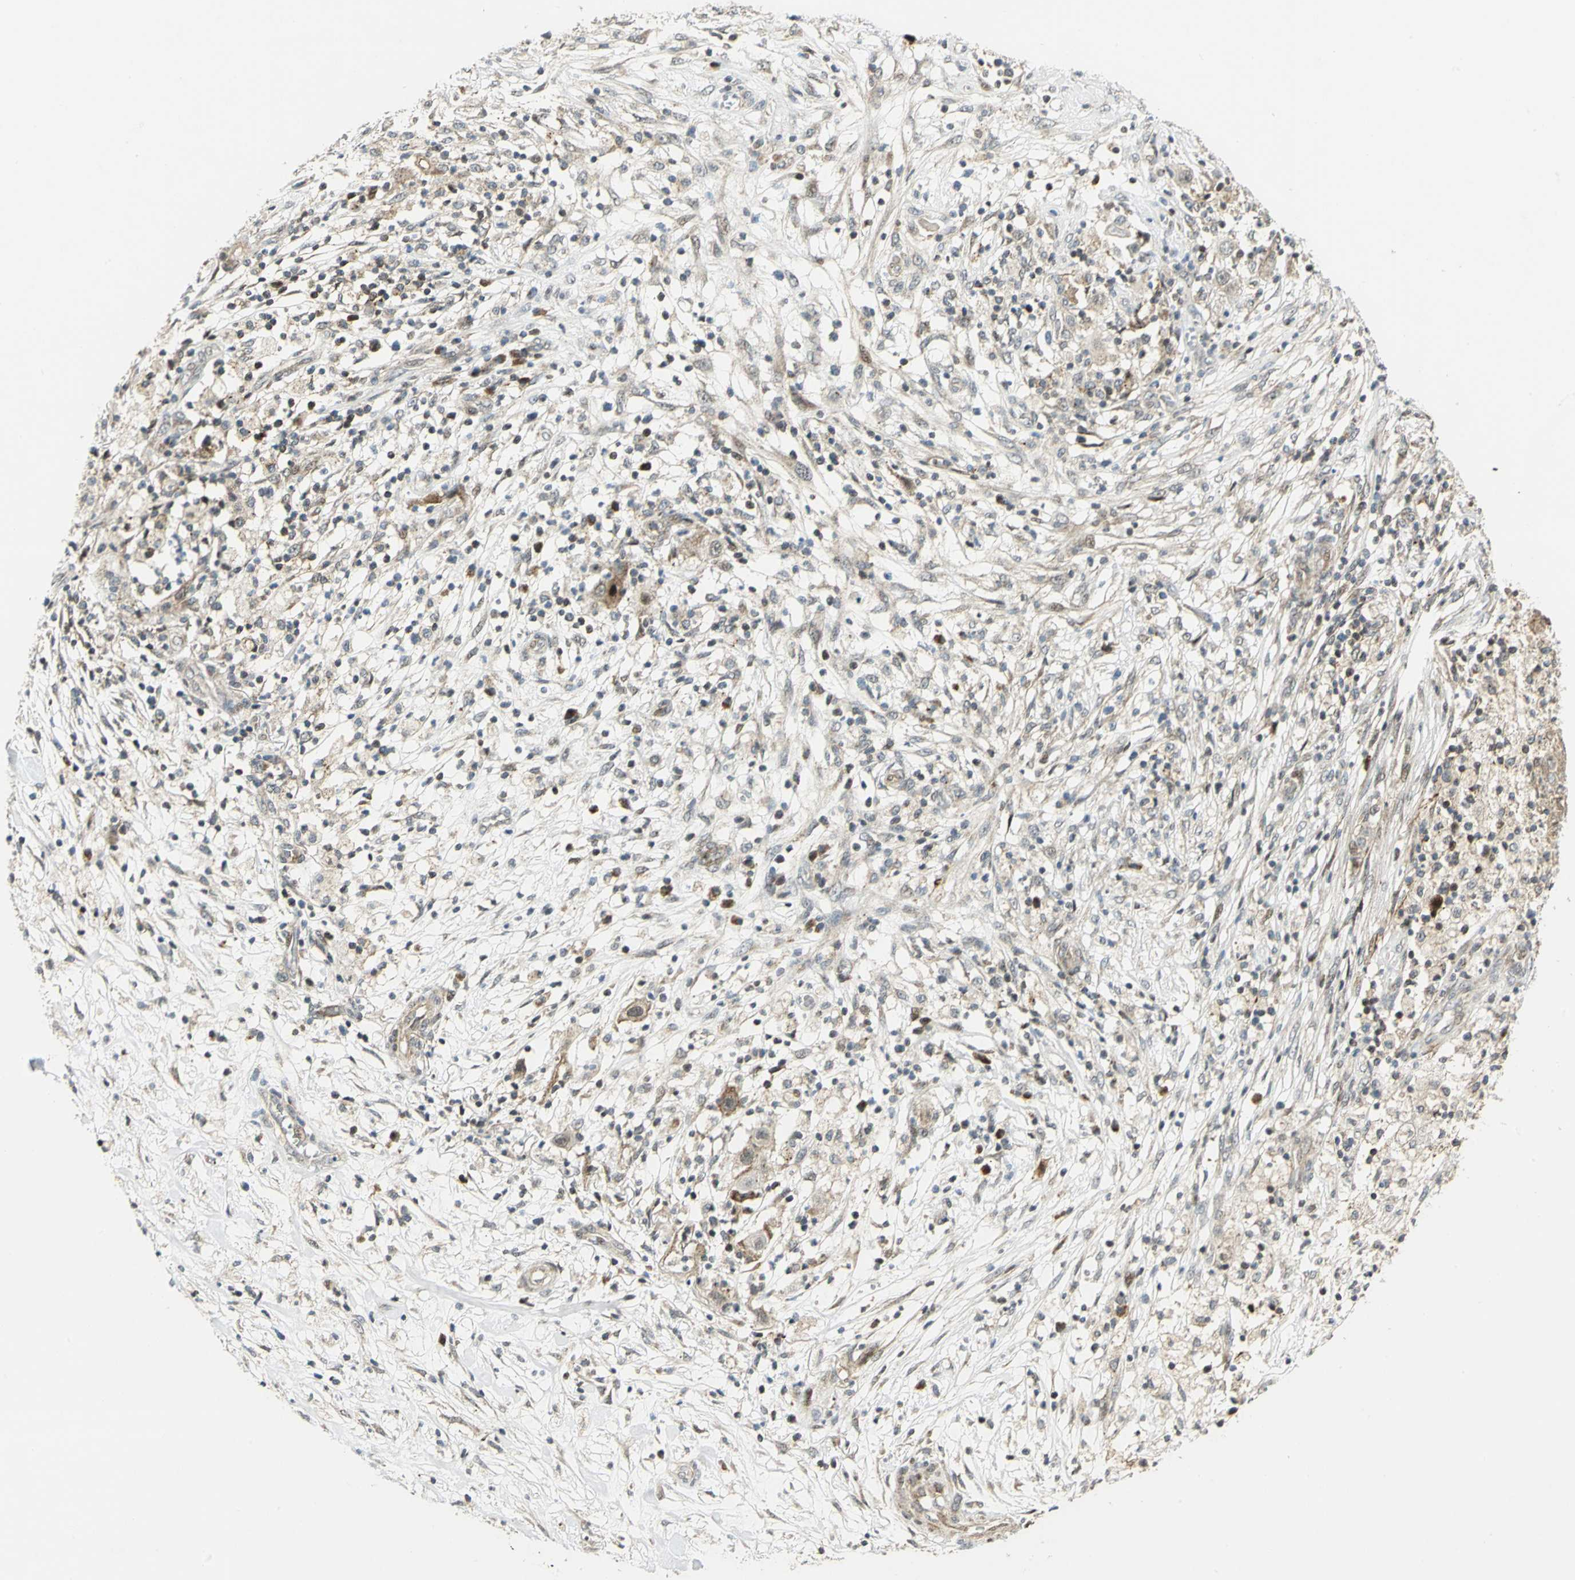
{"staining": {"intensity": "moderate", "quantity": ">75%", "location": "cytoplasmic/membranous"}, "tissue": "ovarian cancer", "cell_type": "Tumor cells", "image_type": "cancer", "snomed": [{"axis": "morphology", "description": "Carcinoma, endometroid"}, {"axis": "topography", "description": "Ovary"}], "caption": "Immunohistochemistry (IHC) image of human ovarian cancer (endometroid carcinoma) stained for a protein (brown), which shows medium levels of moderate cytoplasmic/membranous staining in about >75% of tumor cells.", "gene": "ATP6V1A", "patient": {"sex": "female", "age": 42}}